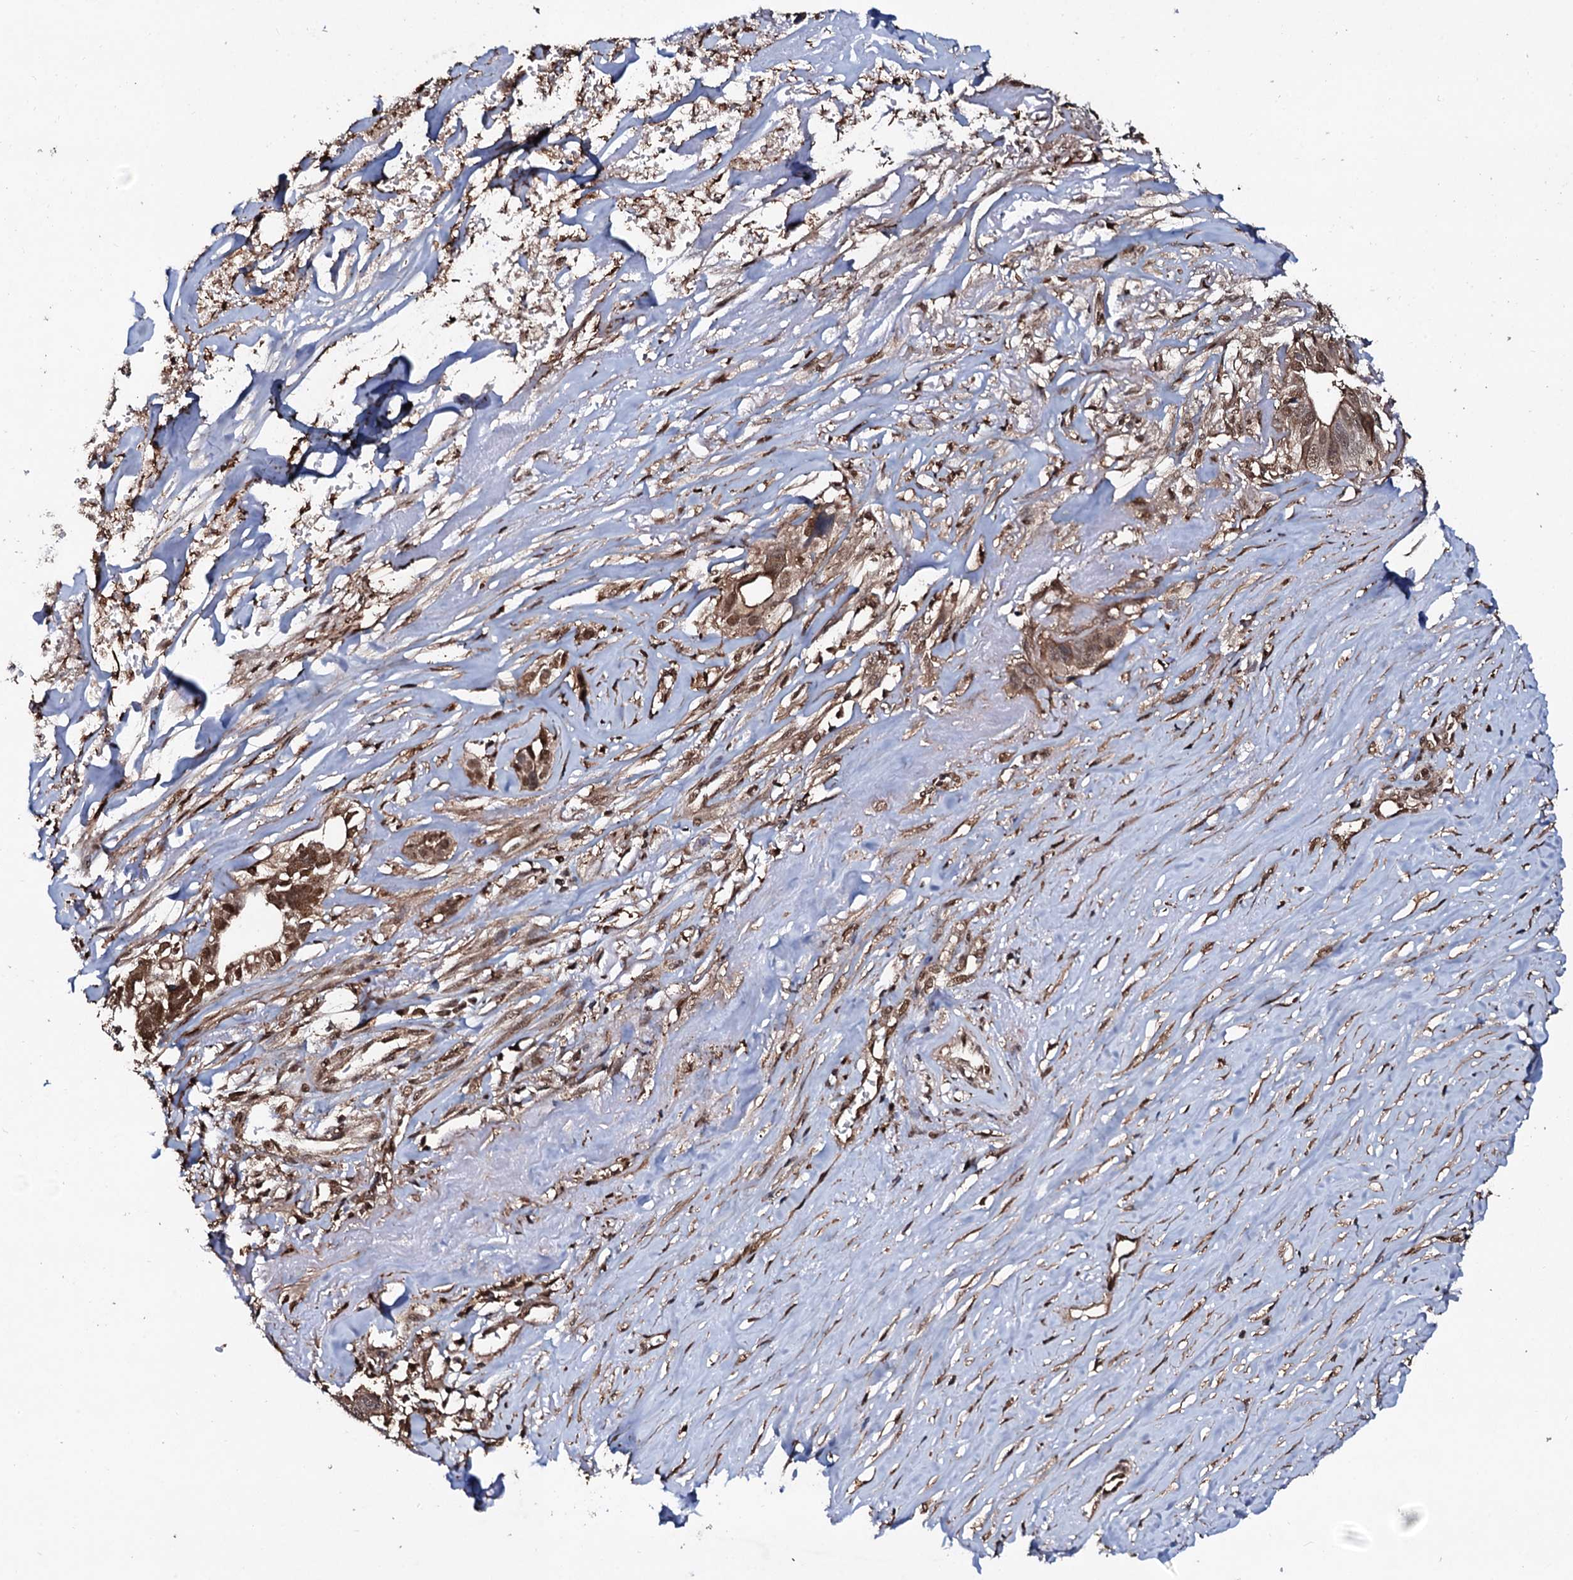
{"staining": {"intensity": "moderate", "quantity": ">75%", "location": "cytoplasmic/membranous,nuclear"}, "tissue": "liver cancer", "cell_type": "Tumor cells", "image_type": "cancer", "snomed": [{"axis": "morphology", "description": "Cholangiocarcinoma"}, {"axis": "topography", "description": "Liver"}], "caption": "Tumor cells show moderate cytoplasmic/membranous and nuclear positivity in about >75% of cells in liver cancer.", "gene": "COG6", "patient": {"sex": "female", "age": 79}}